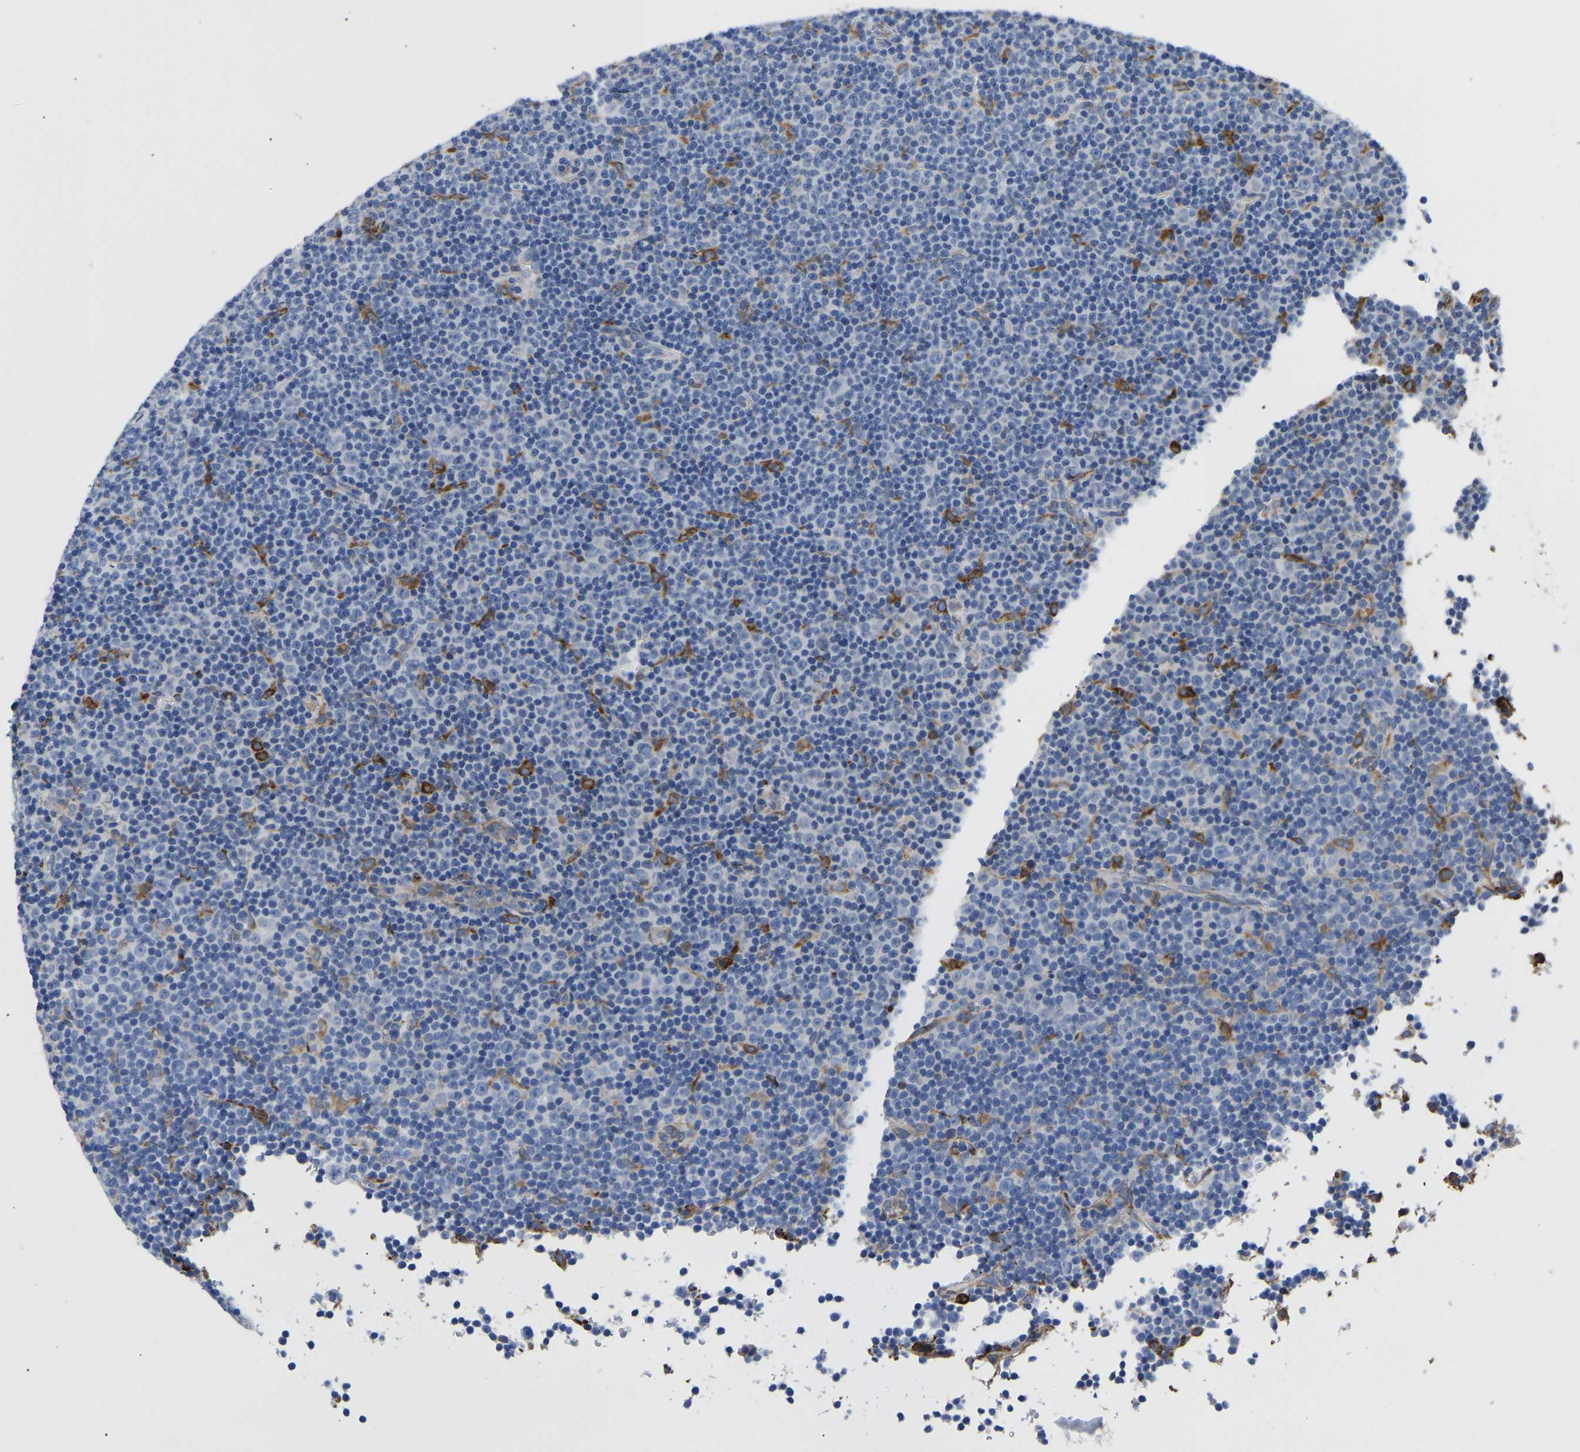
{"staining": {"intensity": "negative", "quantity": "none", "location": "none"}, "tissue": "lymphoma", "cell_type": "Tumor cells", "image_type": "cancer", "snomed": [{"axis": "morphology", "description": "Malignant lymphoma, non-Hodgkin's type, Low grade"}, {"axis": "topography", "description": "Lymph node"}], "caption": "Tumor cells are negative for brown protein staining in malignant lymphoma, non-Hodgkin's type (low-grade).", "gene": "P4HB", "patient": {"sex": "female", "age": 67}}